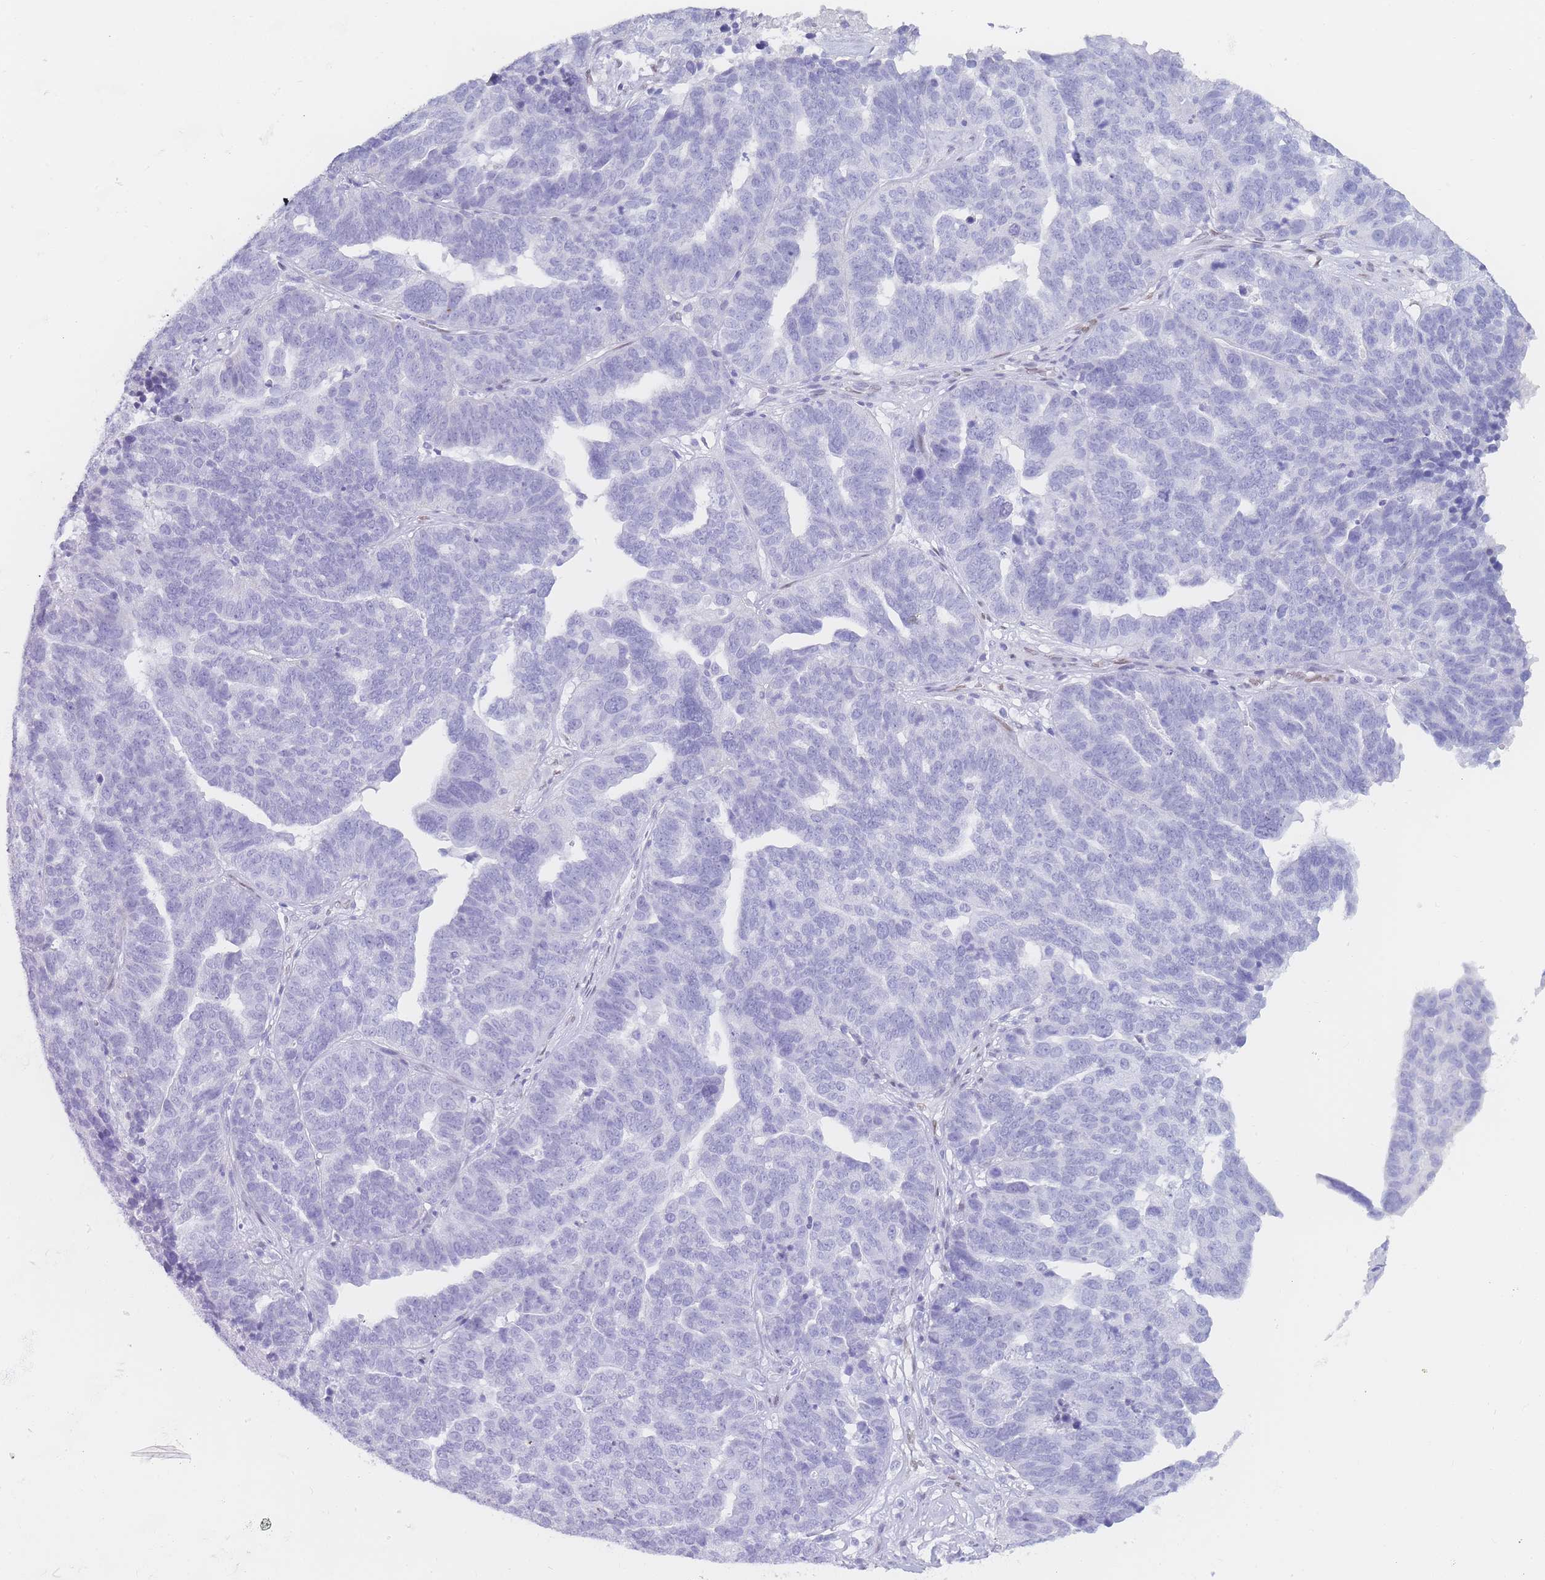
{"staining": {"intensity": "negative", "quantity": "none", "location": "none"}, "tissue": "ovarian cancer", "cell_type": "Tumor cells", "image_type": "cancer", "snomed": [{"axis": "morphology", "description": "Cystadenocarcinoma, serous, NOS"}, {"axis": "topography", "description": "Ovary"}], "caption": "Micrograph shows no significant protein expression in tumor cells of ovarian cancer (serous cystadenocarcinoma).", "gene": "PSMB5", "patient": {"sex": "female", "age": 59}}